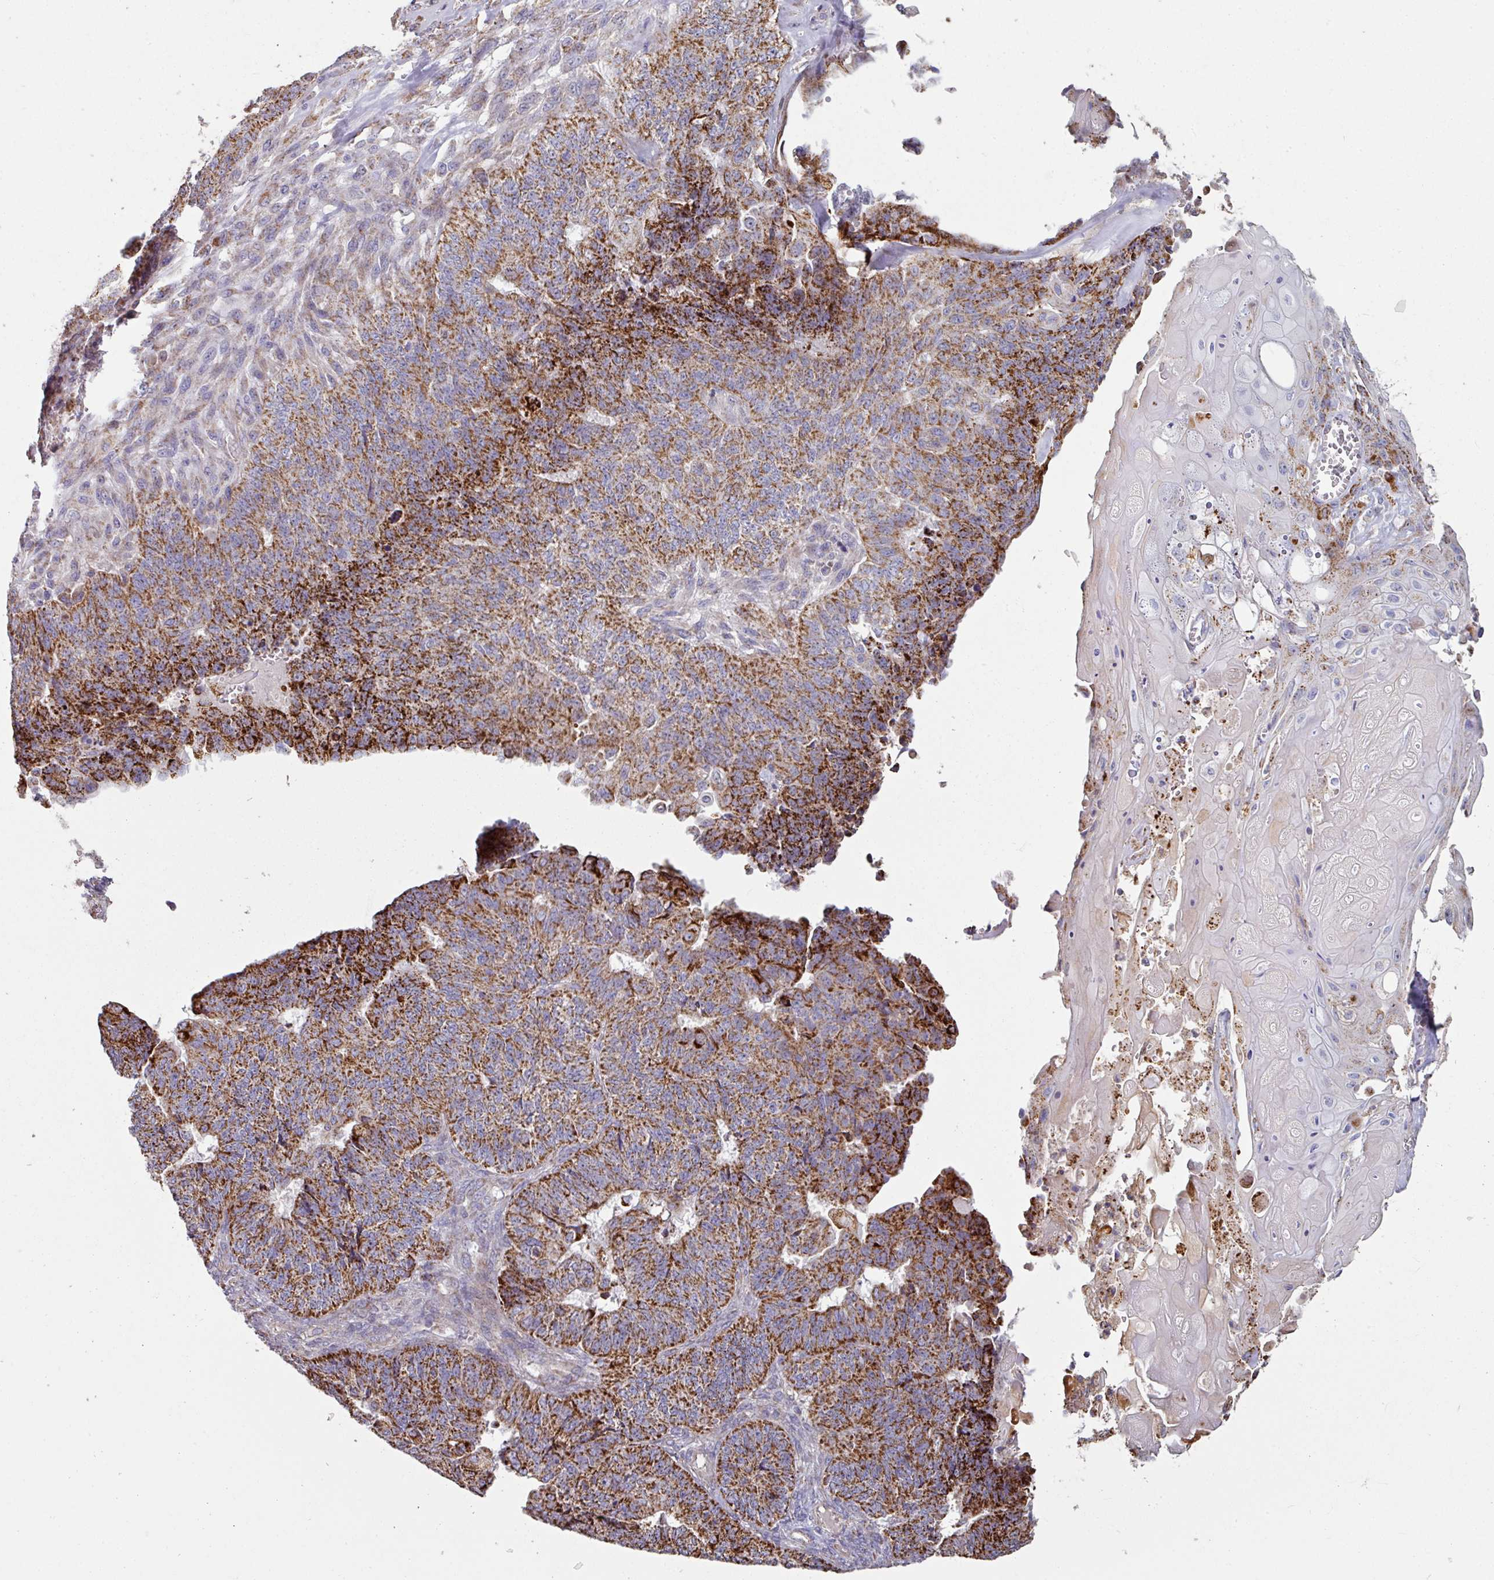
{"staining": {"intensity": "strong", "quantity": "25%-75%", "location": "cytoplasmic/membranous"}, "tissue": "endometrial cancer", "cell_type": "Tumor cells", "image_type": "cancer", "snomed": [{"axis": "morphology", "description": "Adenocarcinoma, NOS"}, {"axis": "topography", "description": "Endometrium"}], "caption": "Human adenocarcinoma (endometrial) stained with a protein marker displays strong staining in tumor cells.", "gene": "OR2D3", "patient": {"sex": "female", "age": 32}}